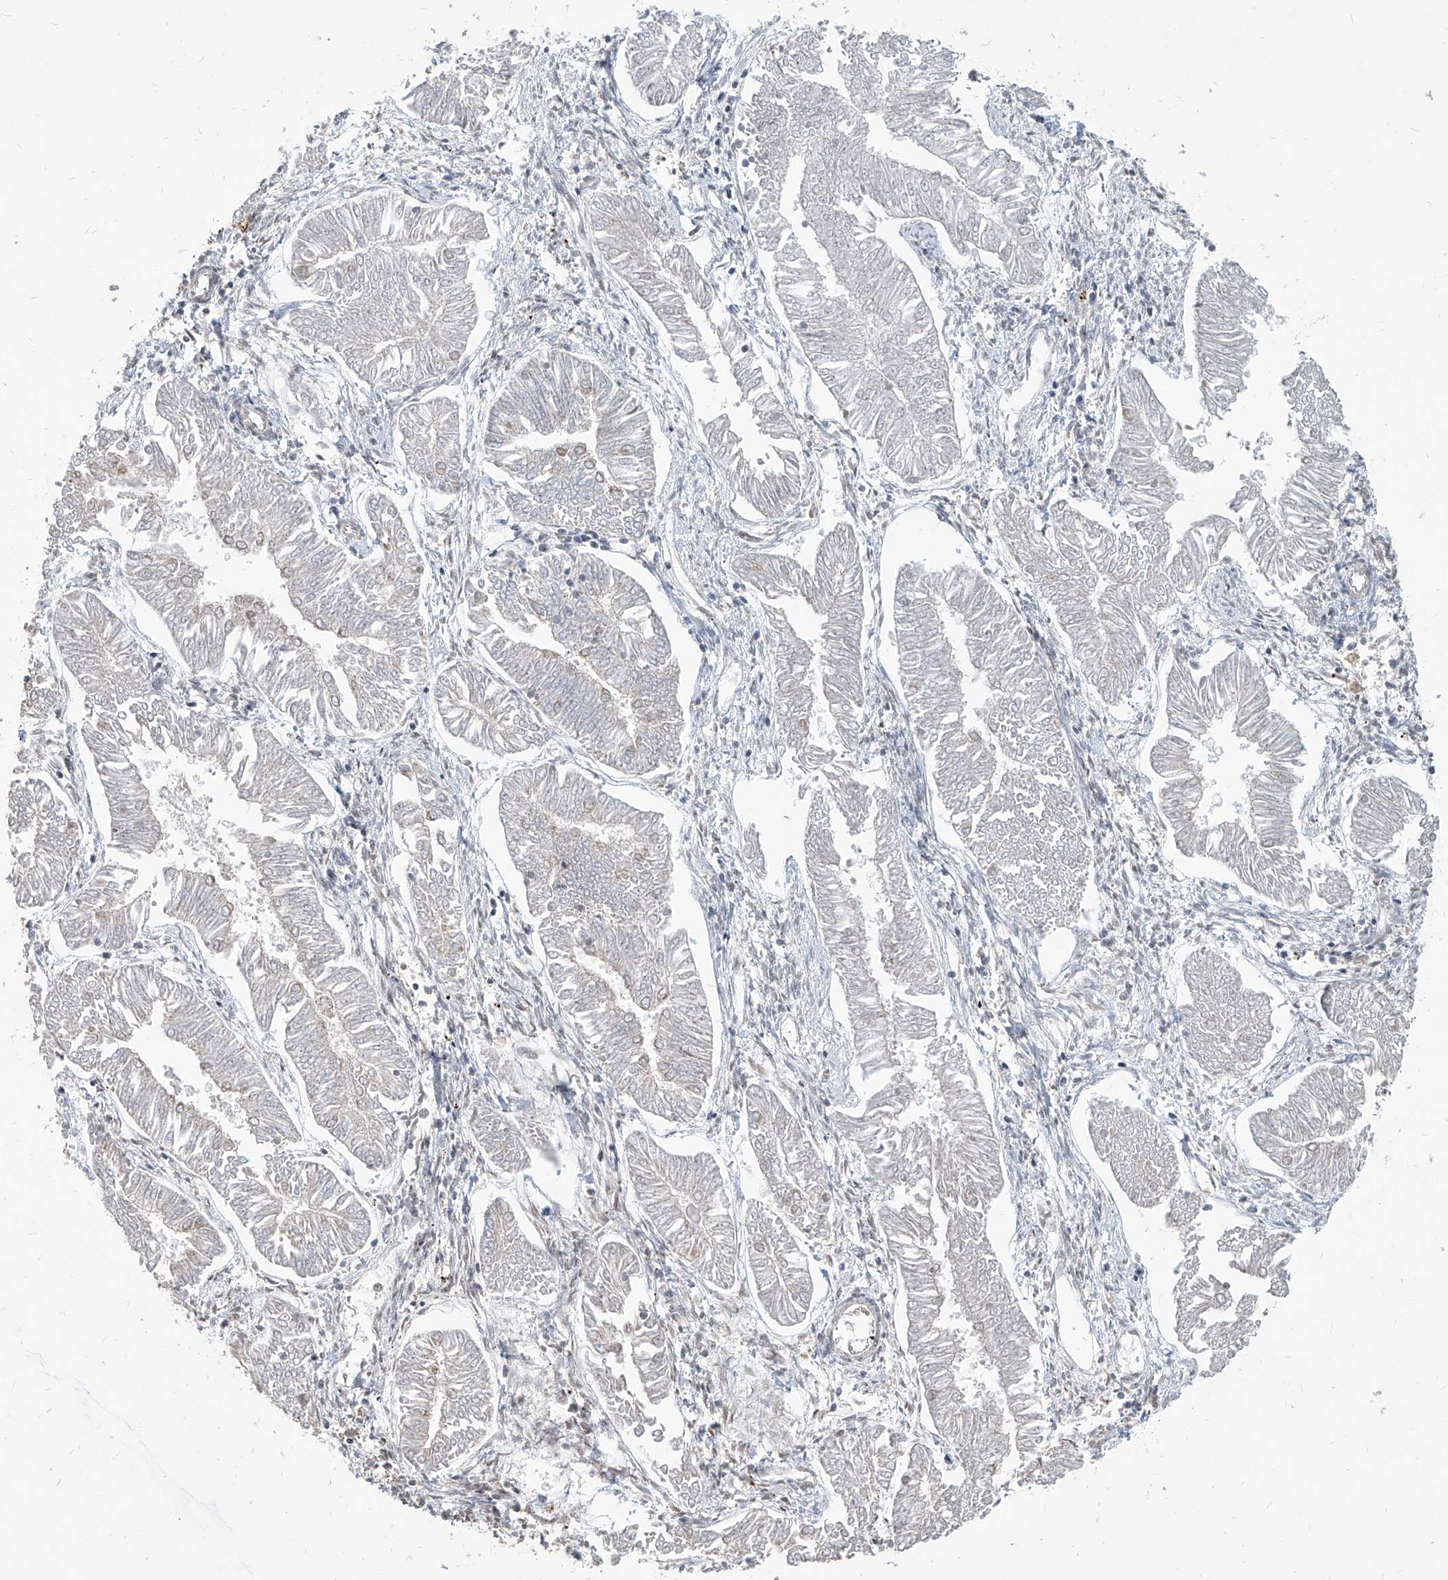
{"staining": {"intensity": "negative", "quantity": "none", "location": "none"}, "tissue": "endometrial cancer", "cell_type": "Tumor cells", "image_type": "cancer", "snomed": [{"axis": "morphology", "description": "Adenocarcinoma, NOS"}, {"axis": "topography", "description": "Endometrium"}], "caption": "This is a micrograph of immunohistochemistry staining of endometrial cancer (adenocarcinoma), which shows no expression in tumor cells.", "gene": "IRF2", "patient": {"sex": "female", "age": 53}}